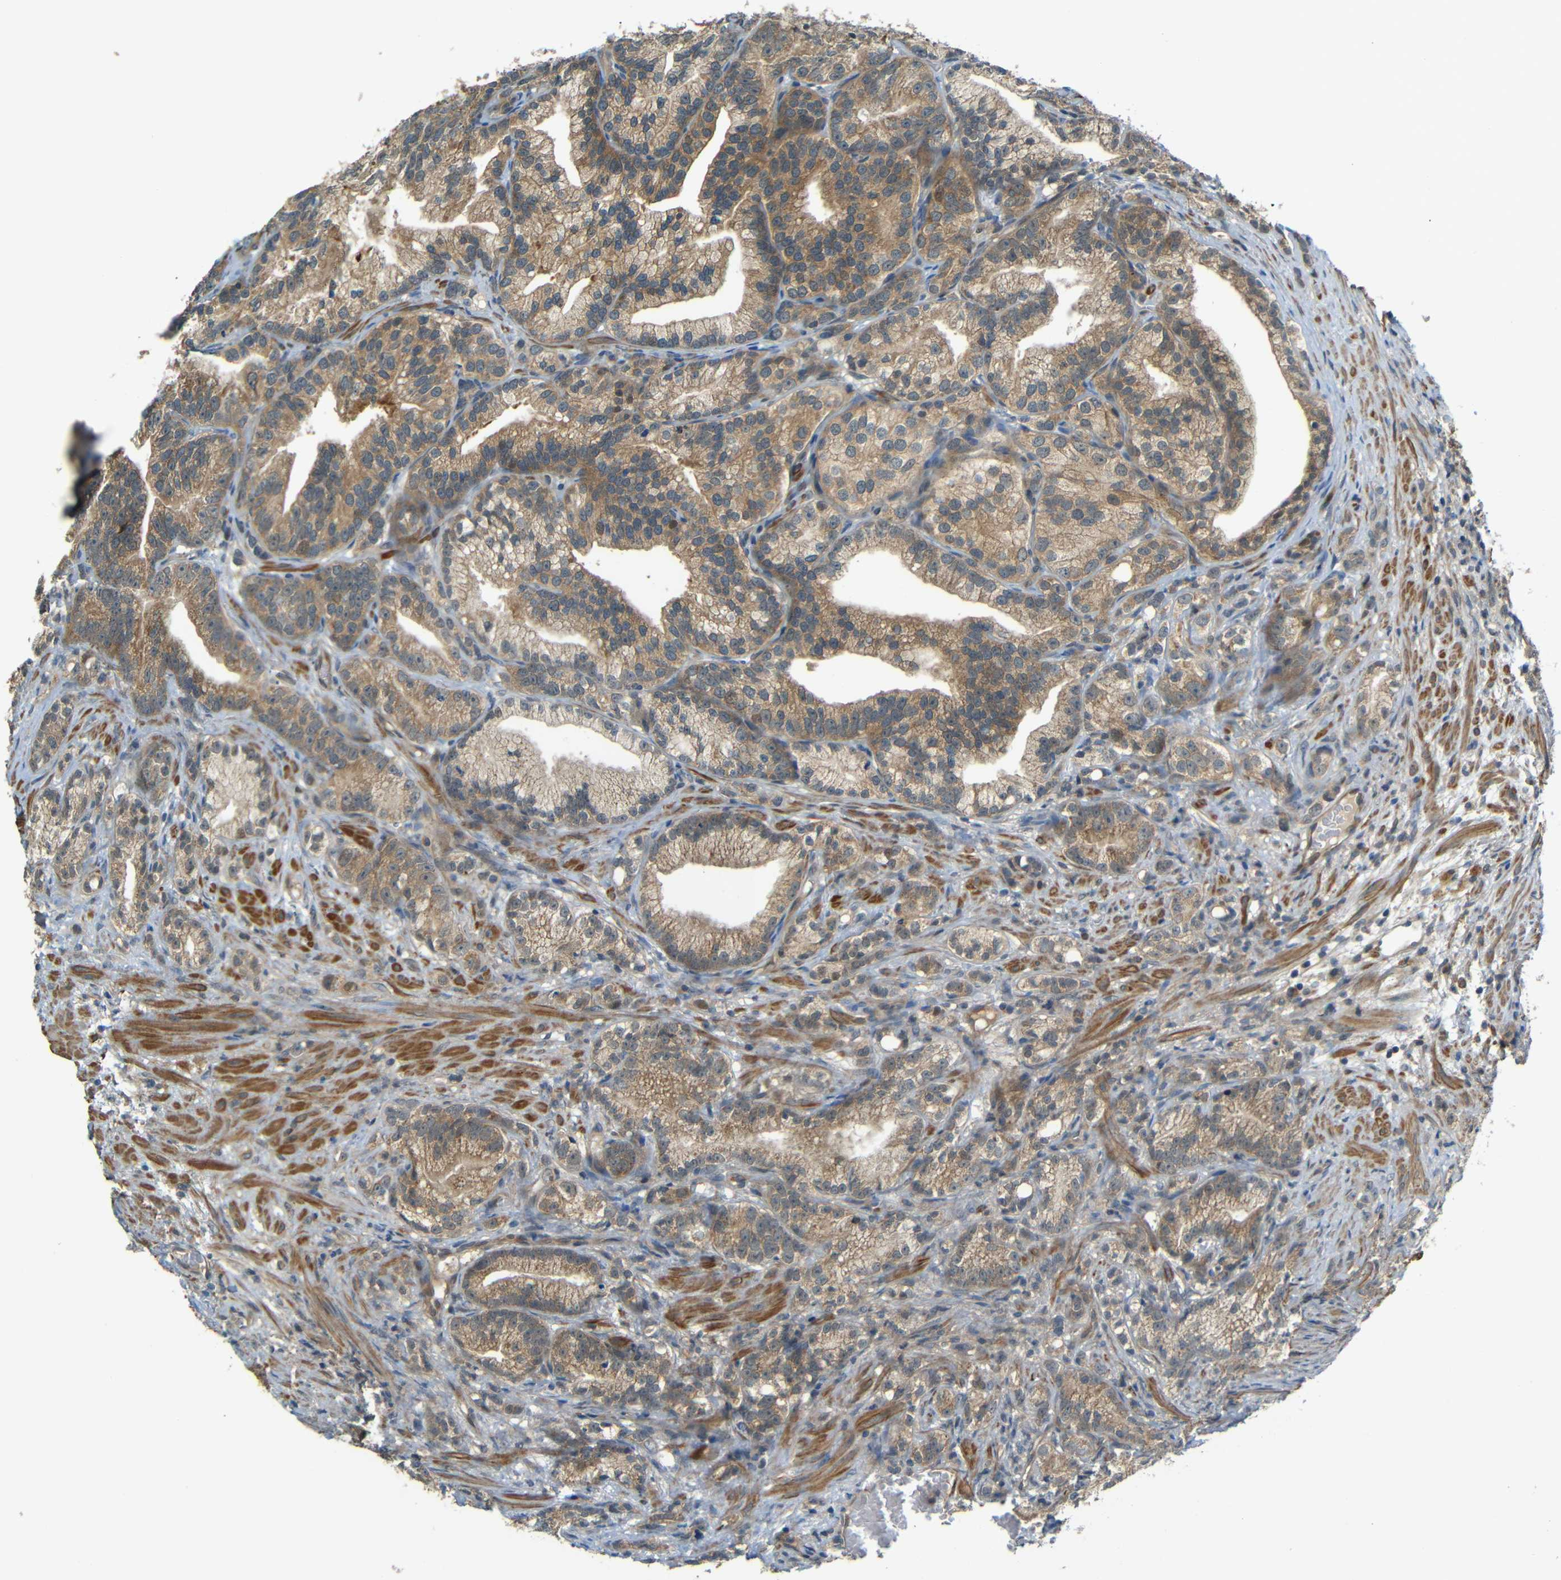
{"staining": {"intensity": "moderate", "quantity": ">75%", "location": "cytoplasmic/membranous"}, "tissue": "prostate cancer", "cell_type": "Tumor cells", "image_type": "cancer", "snomed": [{"axis": "morphology", "description": "Adenocarcinoma, Low grade"}, {"axis": "topography", "description": "Prostate"}], "caption": "Human prostate cancer (adenocarcinoma (low-grade)) stained with a brown dye demonstrates moderate cytoplasmic/membranous positive expression in approximately >75% of tumor cells.", "gene": "FNDC3A", "patient": {"sex": "male", "age": 89}}